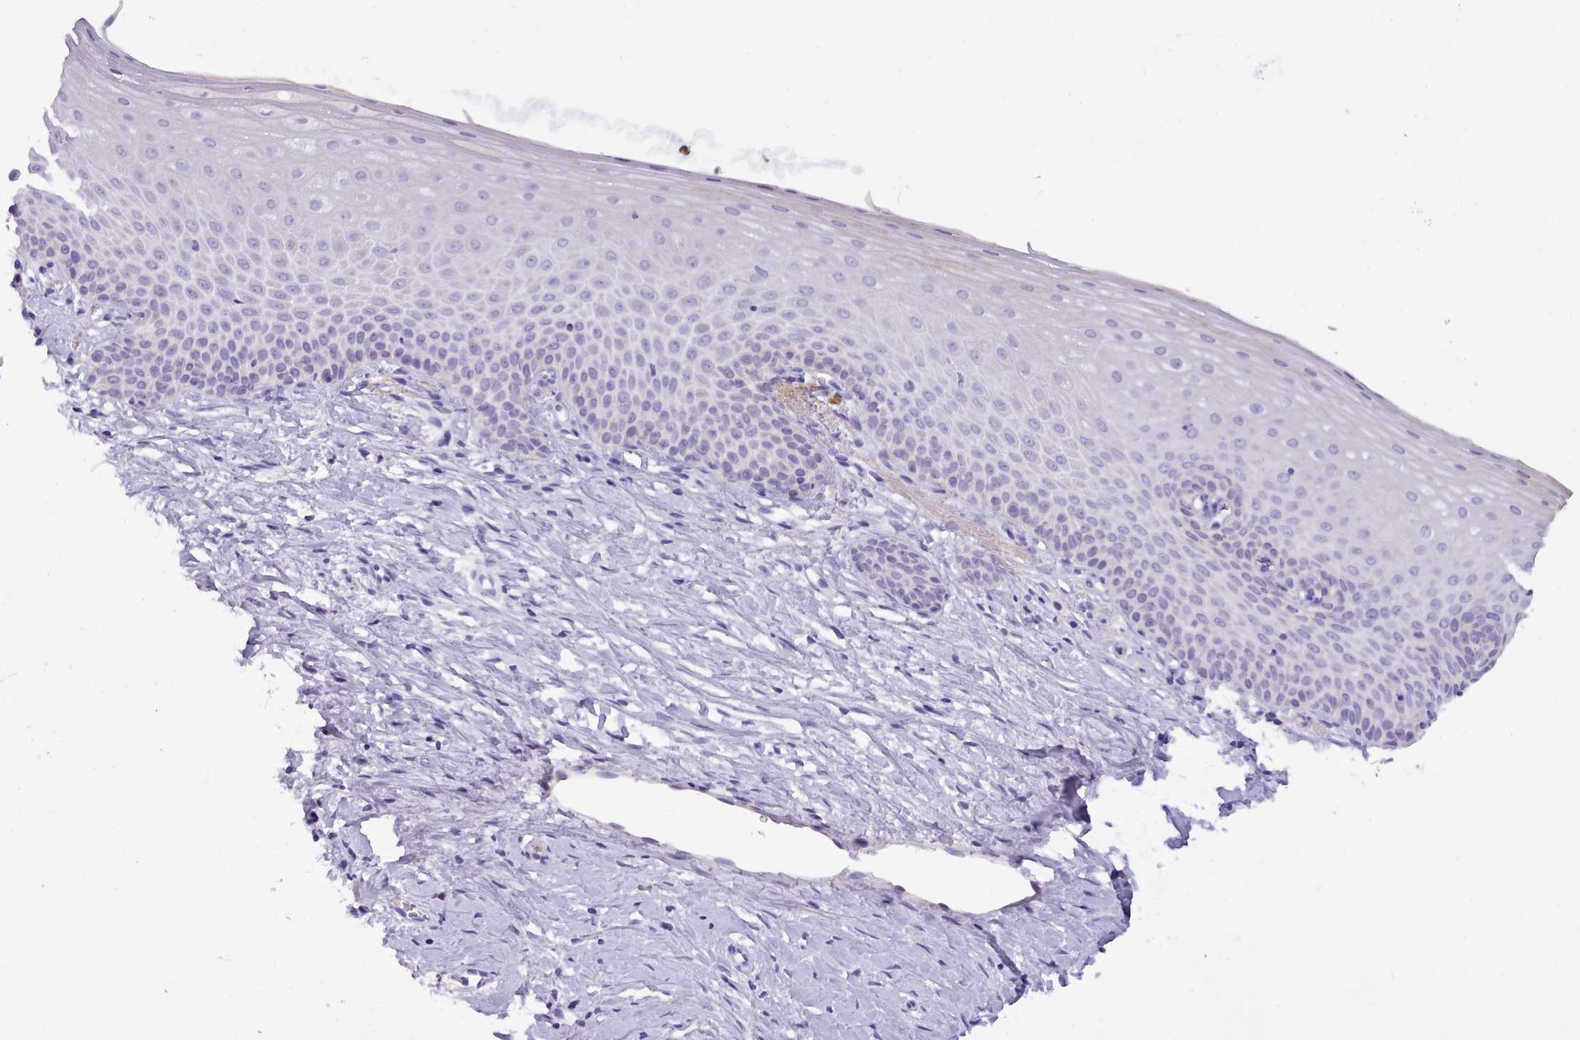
{"staining": {"intensity": "negative", "quantity": "none", "location": "none"}, "tissue": "cervix", "cell_type": "Glandular cells", "image_type": "normal", "snomed": [{"axis": "morphology", "description": "Normal tissue, NOS"}, {"axis": "topography", "description": "Cervix"}], "caption": "This is a image of IHC staining of unremarkable cervix, which shows no positivity in glandular cells.", "gene": "CYP2A13", "patient": {"sex": "female", "age": 57}}